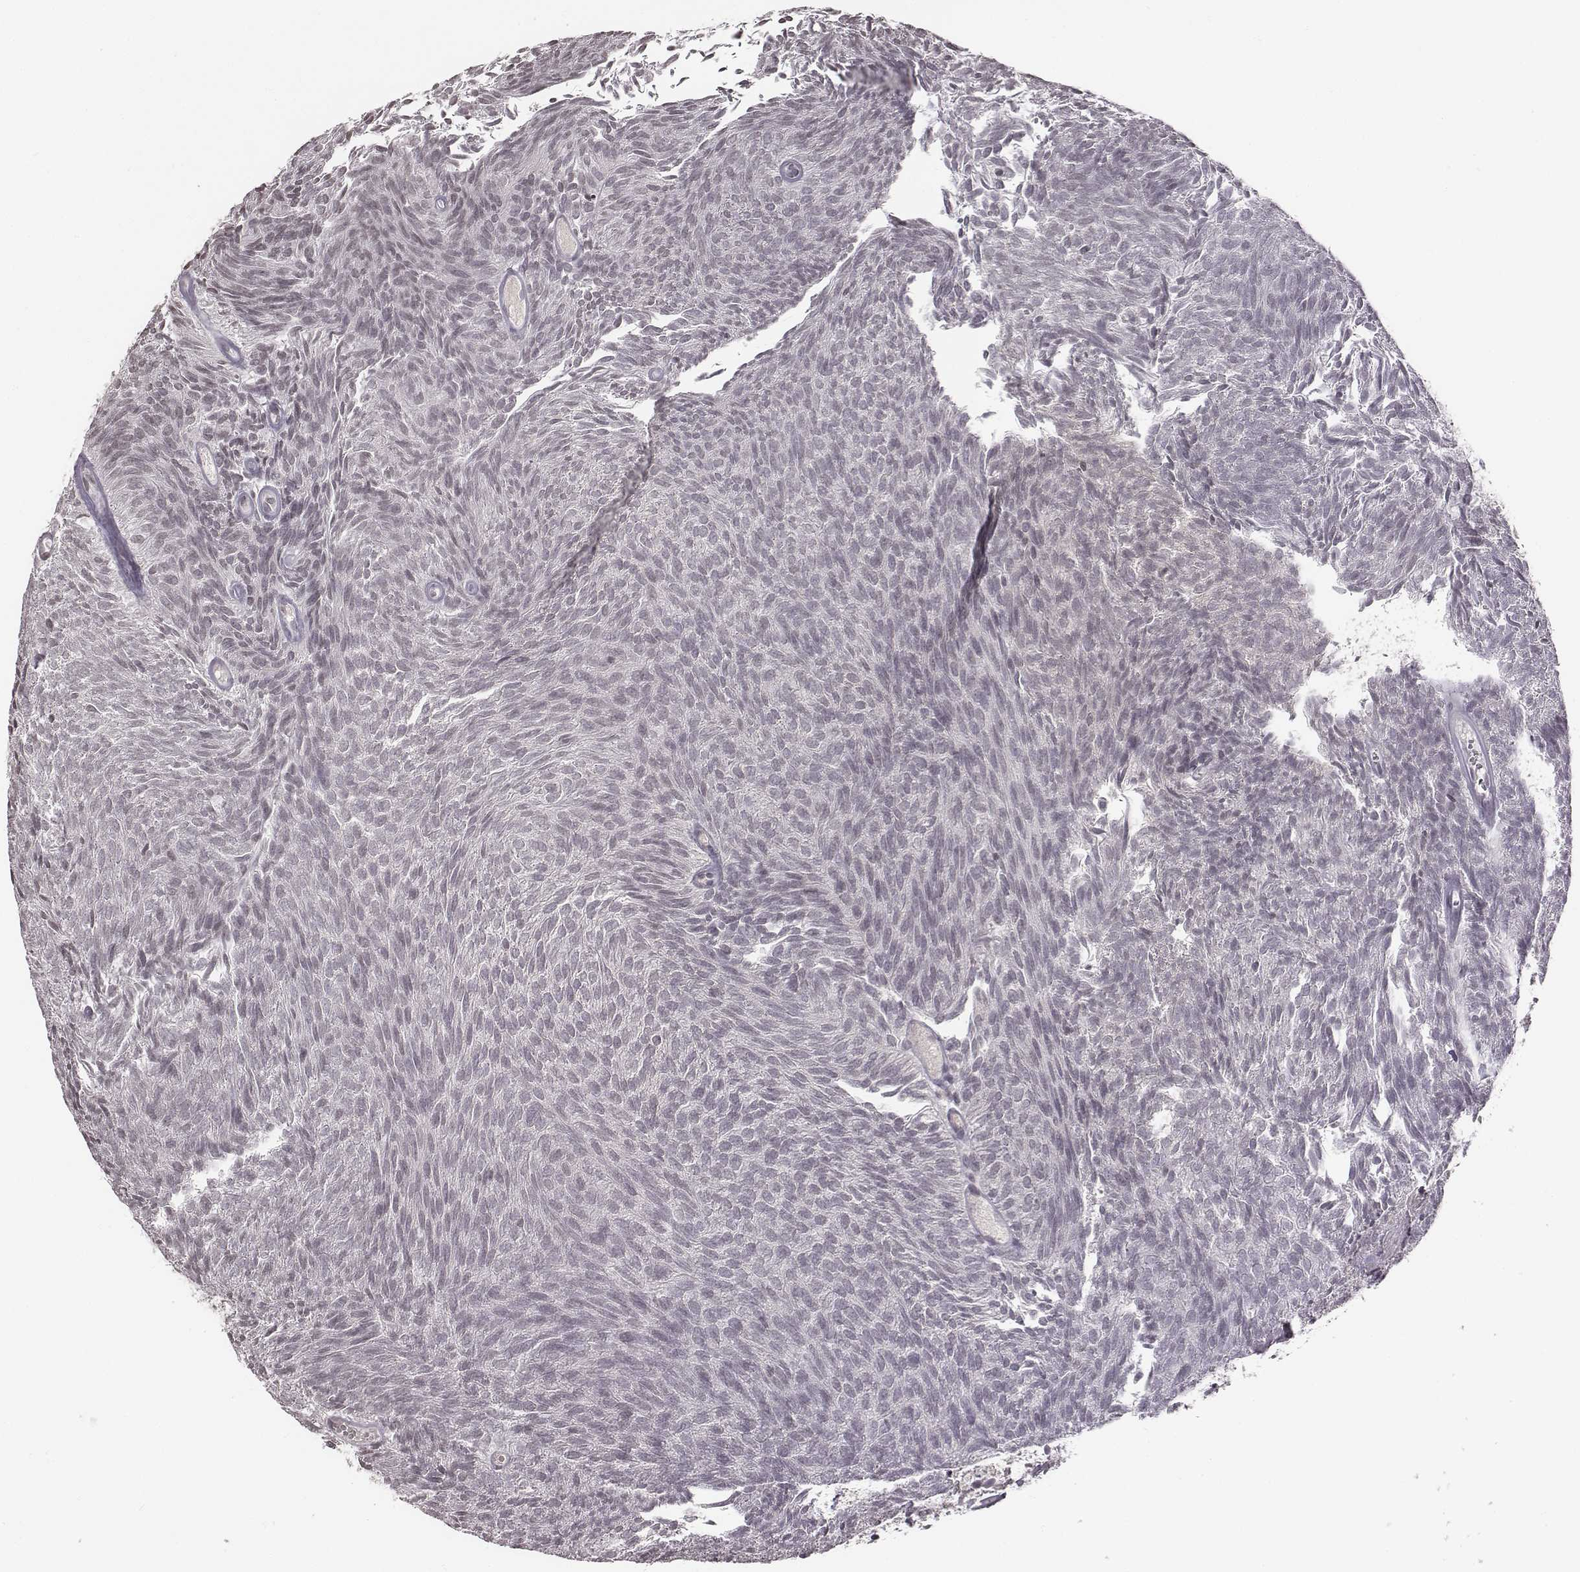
{"staining": {"intensity": "negative", "quantity": "none", "location": "none"}, "tissue": "urothelial cancer", "cell_type": "Tumor cells", "image_type": "cancer", "snomed": [{"axis": "morphology", "description": "Urothelial carcinoma, Low grade"}, {"axis": "topography", "description": "Urinary bladder"}], "caption": "Urothelial cancer stained for a protein using immunohistochemistry (IHC) demonstrates no expression tumor cells.", "gene": "GRM4", "patient": {"sex": "male", "age": 77}}